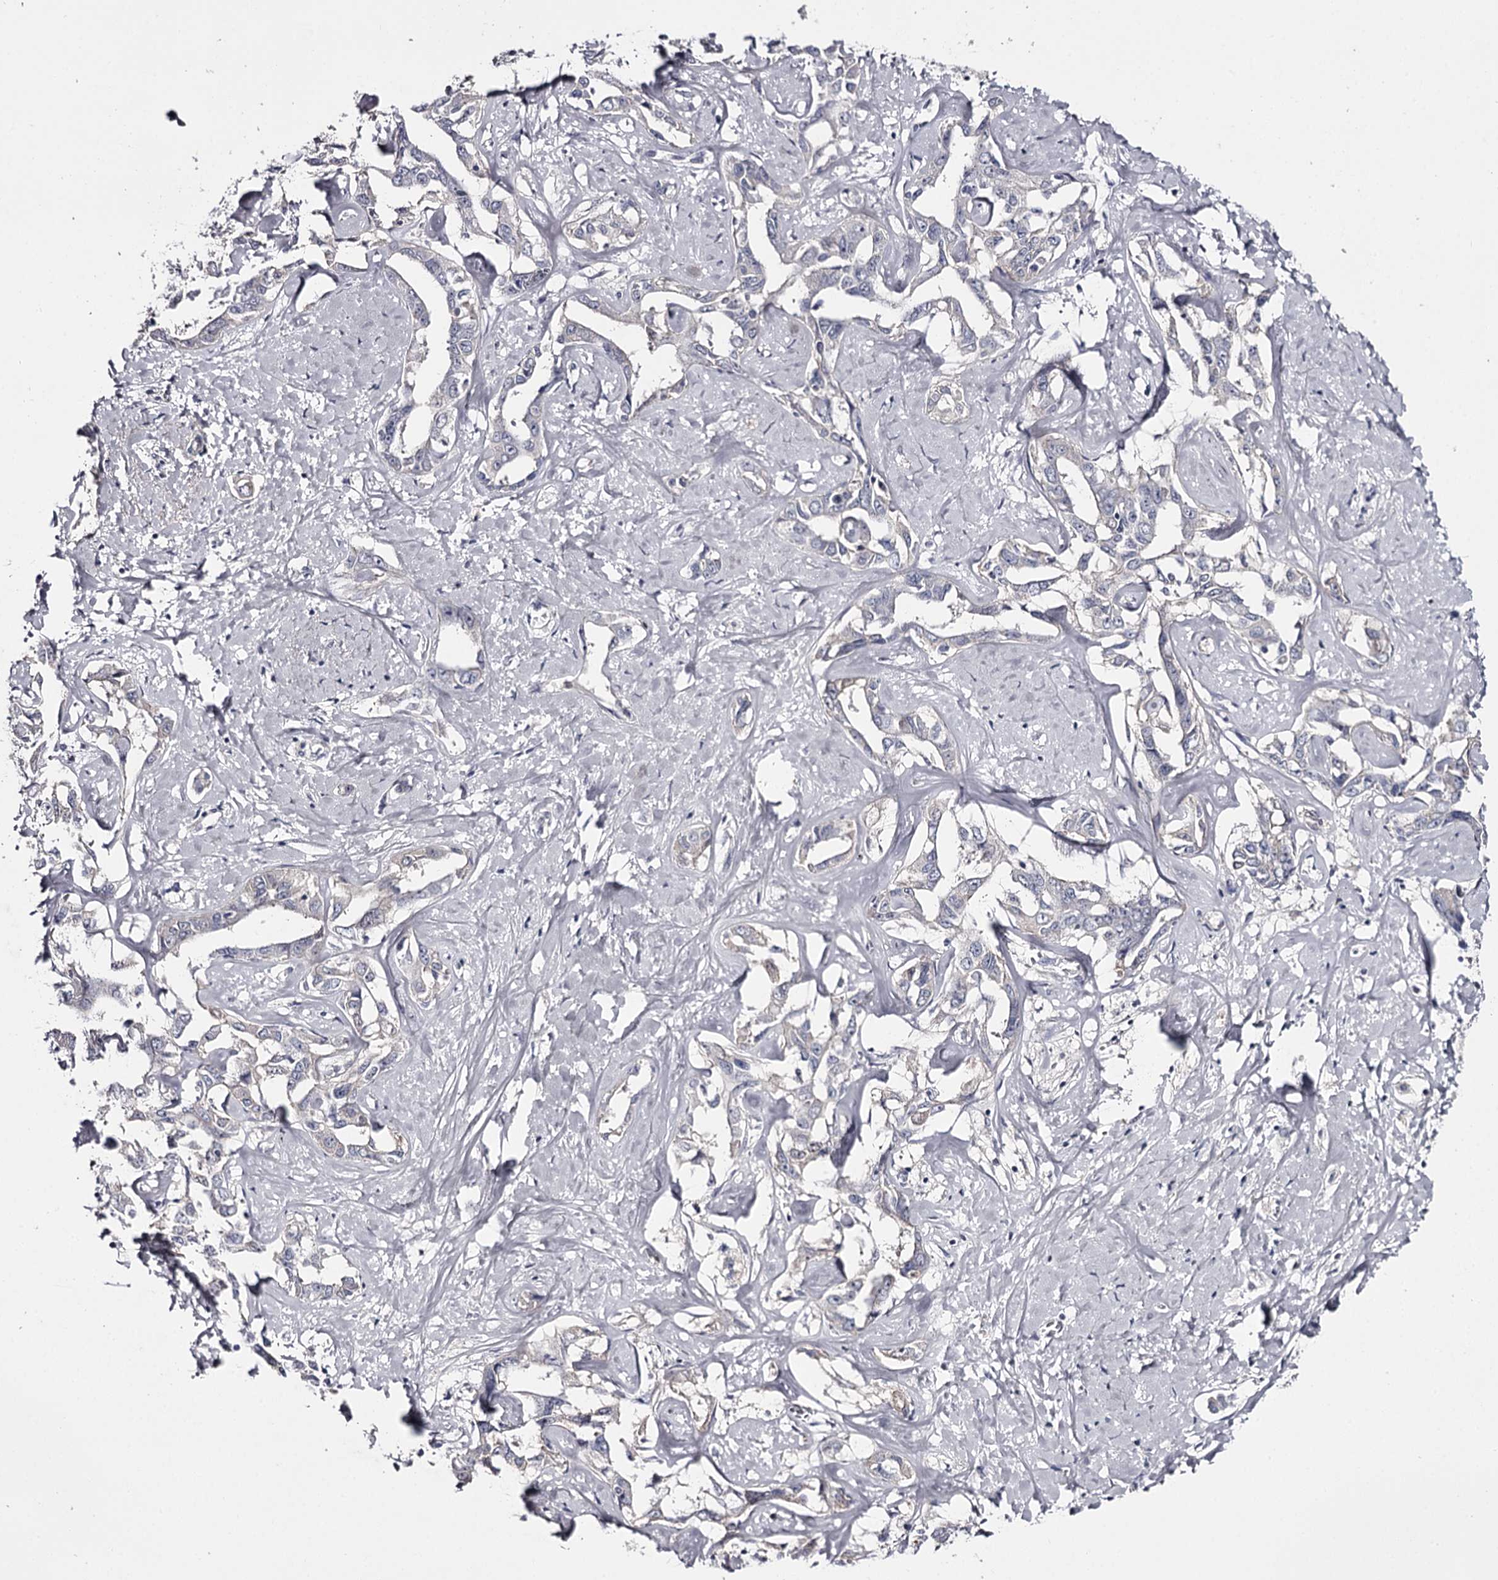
{"staining": {"intensity": "negative", "quantity": "none", "location": "none"}, "tissue": "liver cancer", "cell_type": "Tumor cells", "image_type": "cancer", "snomed": [{"axis": "morphology", "description": "Cholangiocarcinoma"}, {"axis": "topography", "description": "Liver"}], "caption": "The image reveals no significant expression in tumor cells of liver cancer.", "gene": "FDXACB1", "patient": {"sex": "male", "age": 59}}